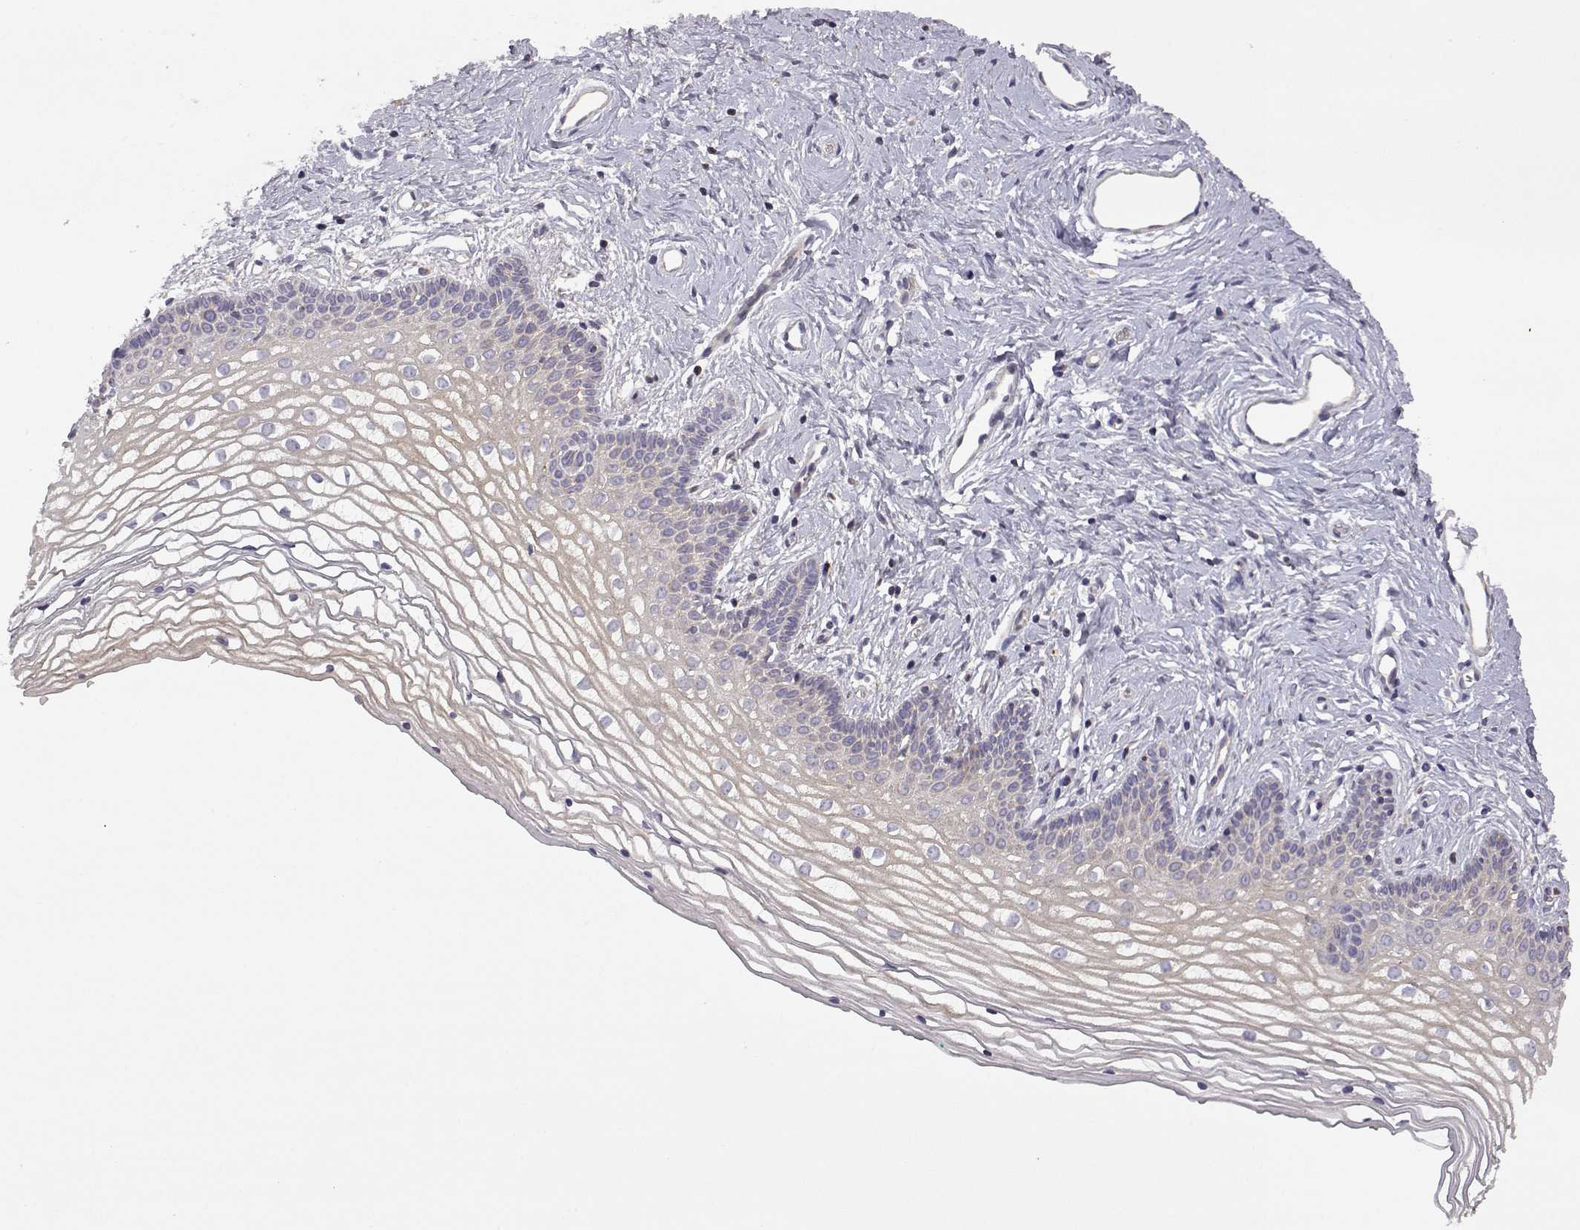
{"staining": {"intensity": "negative", "quantity": "none", "location": "none"}, "tissue": "vagina", "cell_type": "Squamous epithelial cells", "image_type": "normal", "snomed": [{"axis": "morphology", "description": "Normal tissue, NOS"}, {"axis": "topography", "description": "Vagina"}], "caption": "DAB immunohistochemical staining of unremarkable human vagina reveals no significant expression in squamous epithelial cells. The staining is performed using DAB (3,3'-diaminobenzidine) brown chromogen with nuclei counter-stained in using hematoxylin.", "gene": "DDC", "patient": {"sex": "female", "age": 36}}